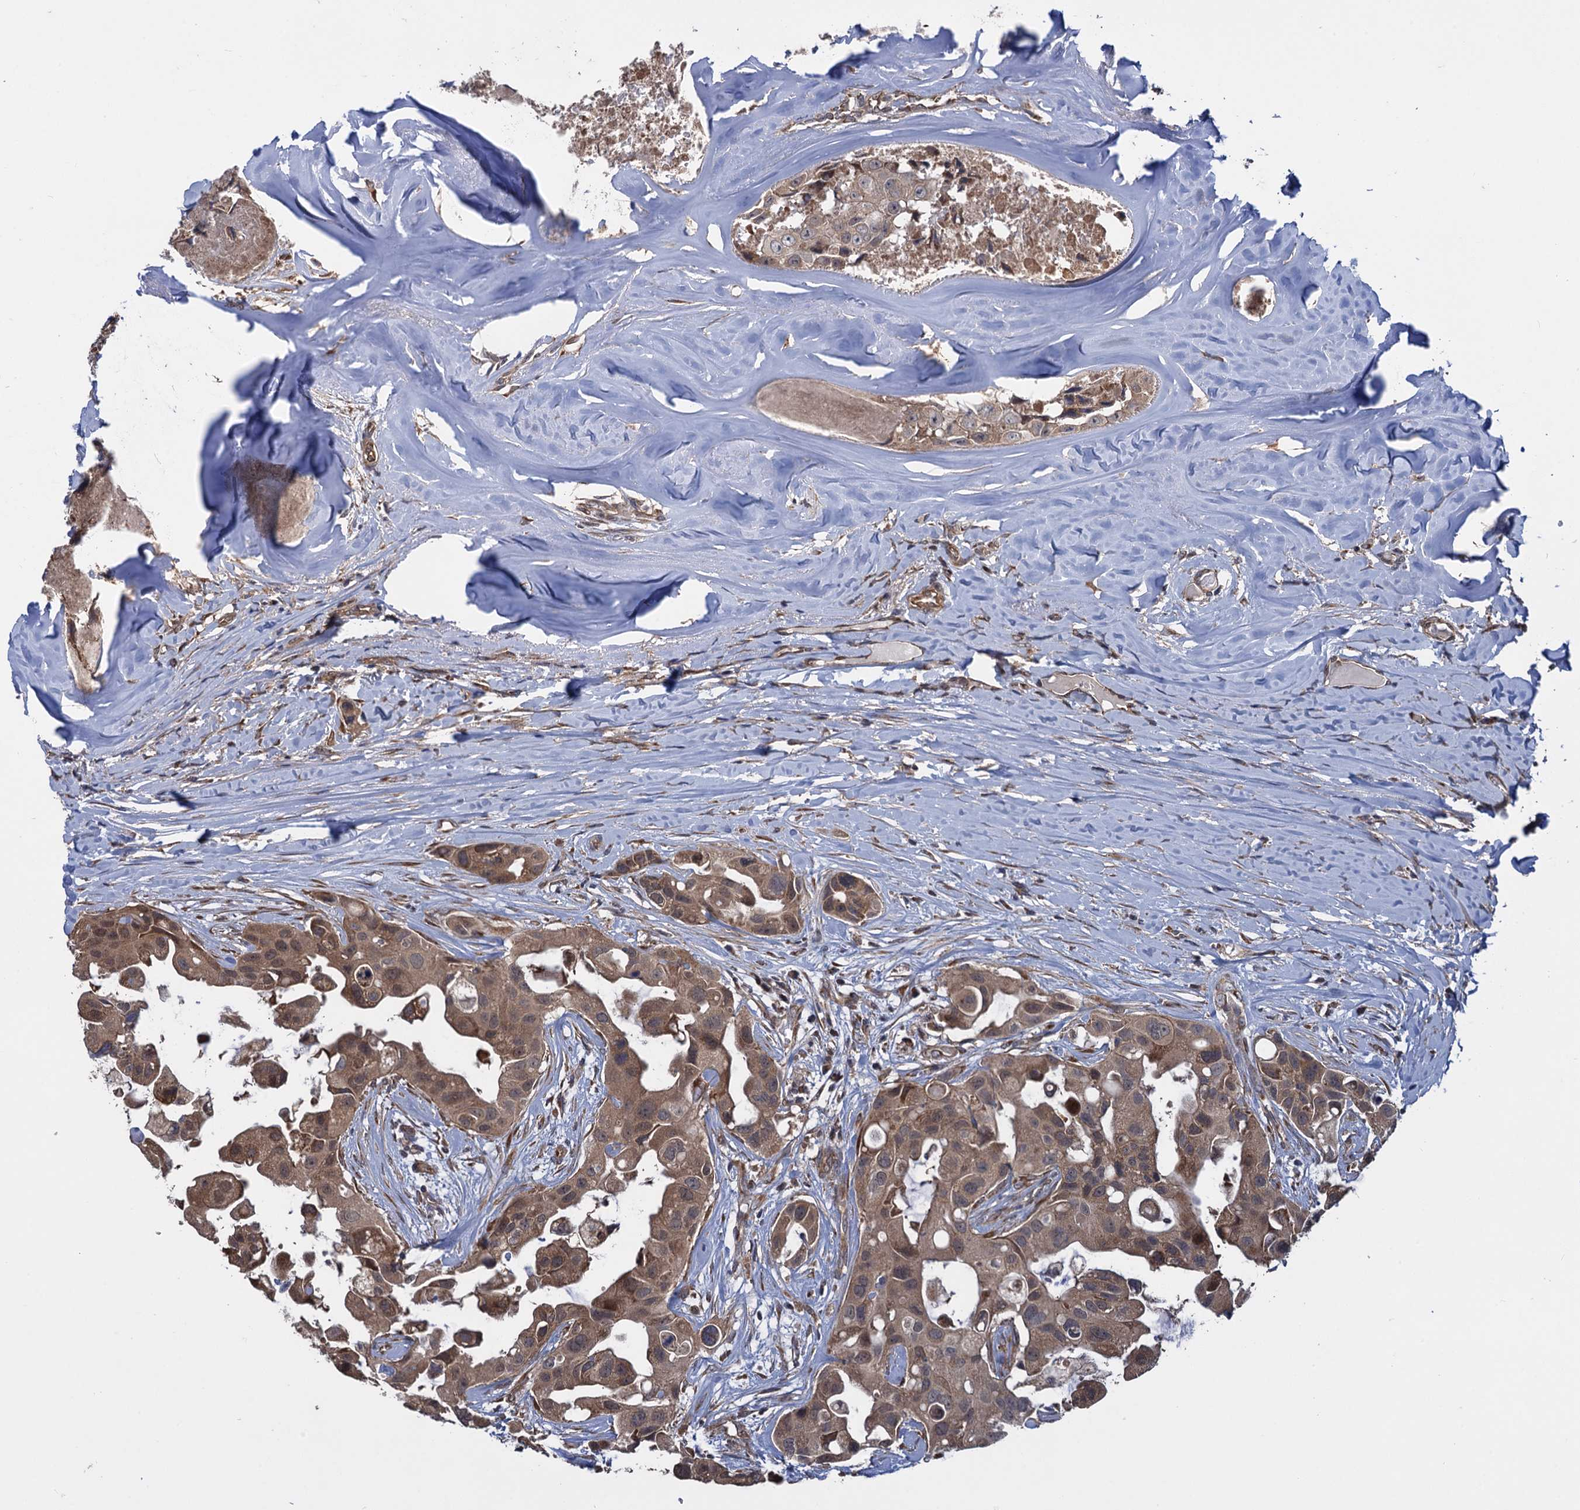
{"staining": {"intensity": "moderate", "quantity": ">75%", "location": "cytoplasmic/membranous"}, "tissue": "head and neck cancer", "cell_type": "Tumor cells", "image_type": "cancer", "snomed": [{"axis": "morphology", "description": "Adenocarcinoma, NOS"}, {"axis": "morphology", "description": "Adenocarcinoma, metastatic, NOS"}, {"axis": "topography", "description": "Head-Neck"}], "caption": "IHC (DAB) staining of adenocarcinoma (head and neck) exhibits moderate cytoplasmic/membranous protein expression in about >75% of tumor cells. (DAB (3,3'-diaminobenzidine) = brown stain, brightfield microscopy at high magnification).", "gene": "HAUS1", "patient": {"sex": "male", "age": 75}}